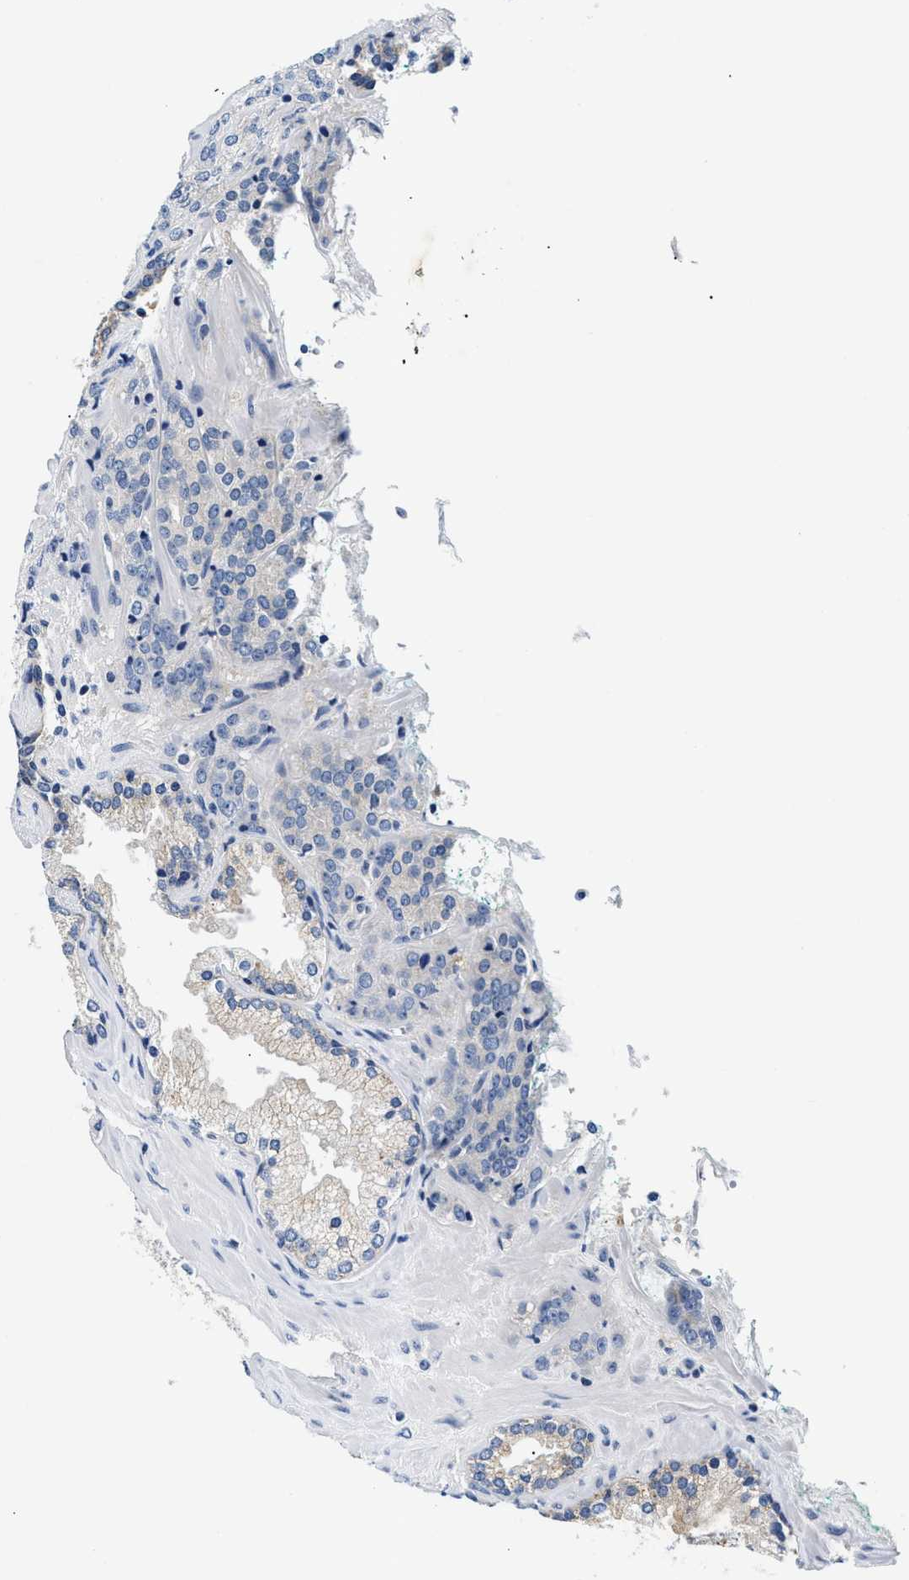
{"staining": {"intensity": "negative", "quantity": "none", "location": "none"}, "tissue": "prostate cancer", "cell_type": "Tumor cells", "image_type": "cancer", "snomed": [{"axis": "morphology", "description": "Adenocarcinoma, High grade"}, {"axis": "topography", "description": "Prostate"}], "caption": "Prostate cancer (adenocarcinoma (high-grade)) was stained to show a protein in brown. There is no significant staining in tumor cells. (DAB (3,3'-diaminobenzidine) IHC with hematoxylin counter stain).", "gene": "MEA1", "patient": {"sex": "male", "age": 71}}